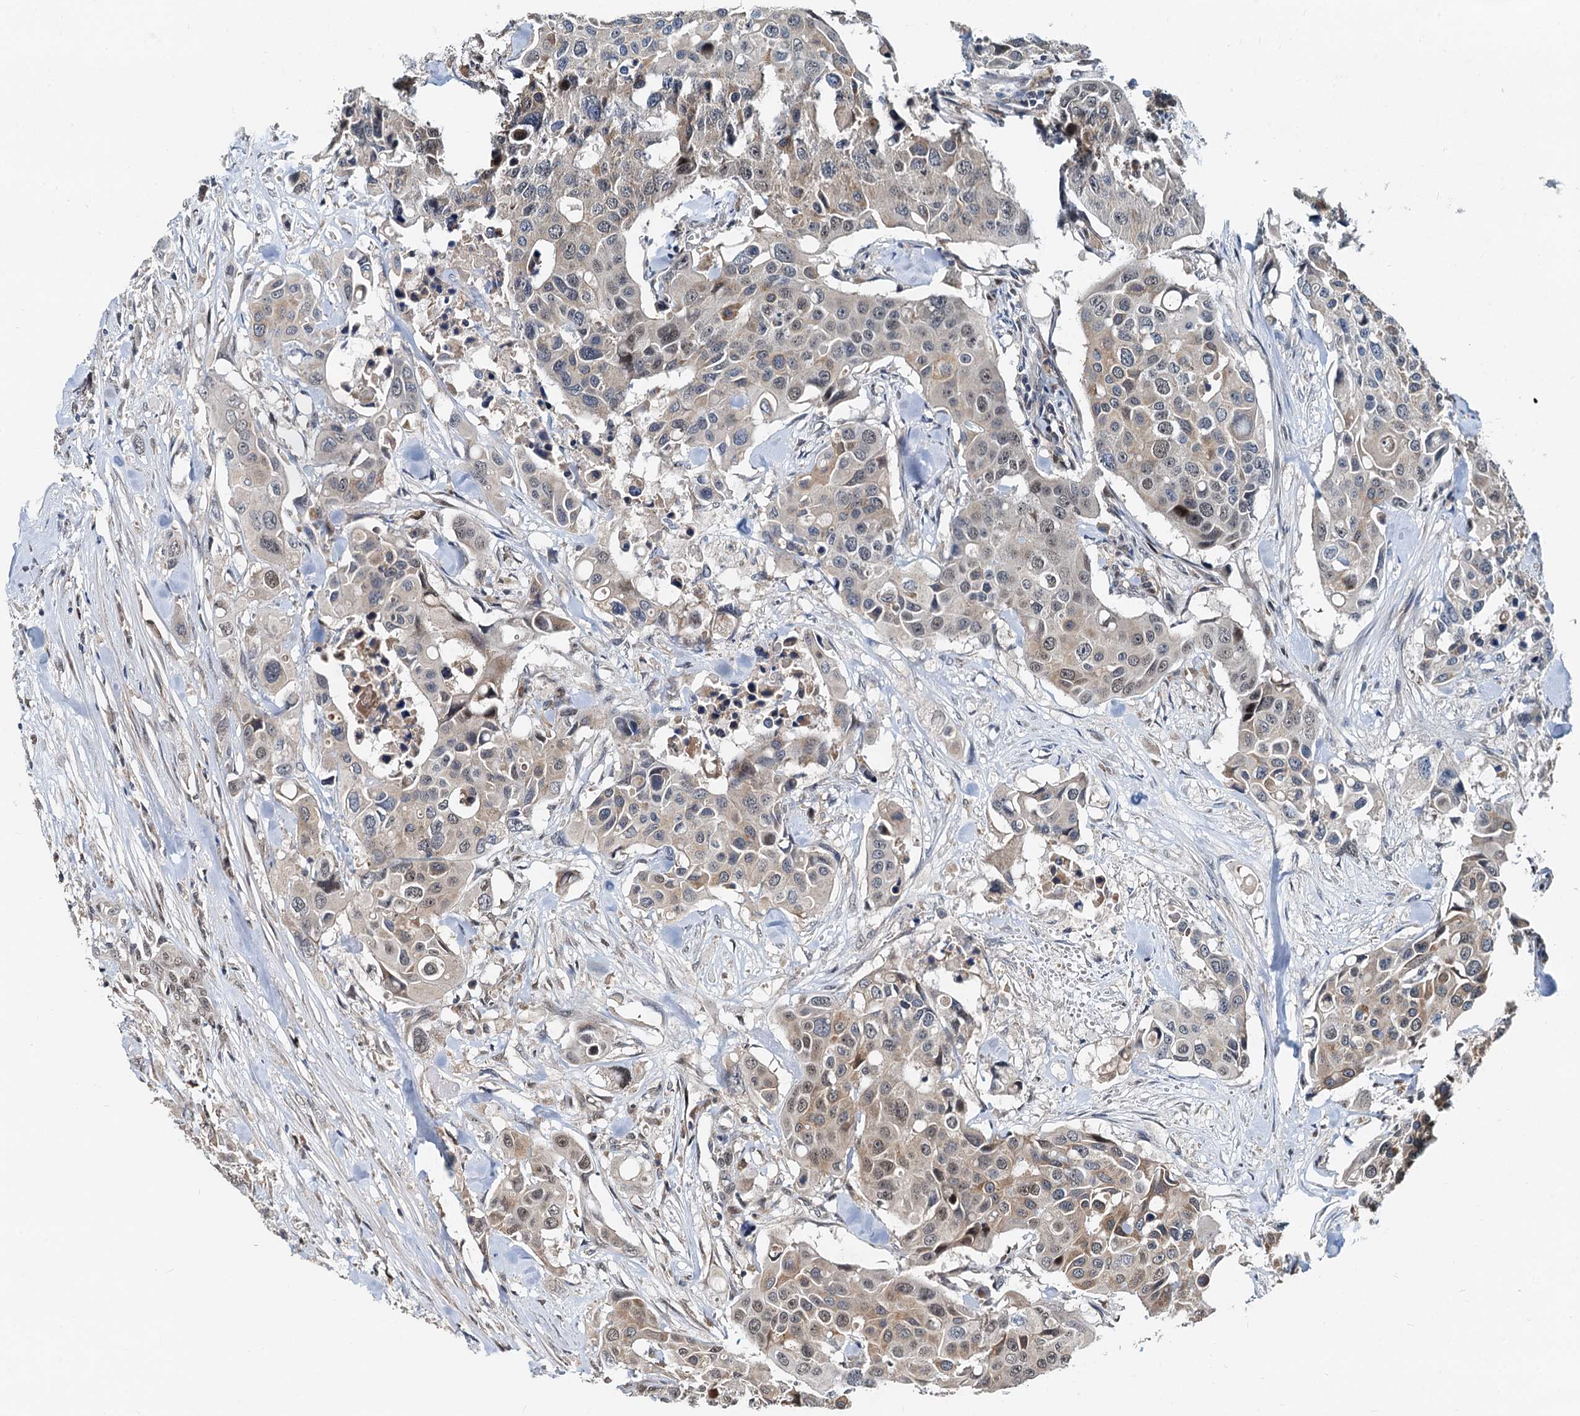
{"staining": {"intensity": "weak", "quantity": "25%-75%", "location": "cytoplasmic/membranous,nuclear"}, "tissue": "colorectal cancer", "cell_type": "Tumor cells", "image_type": "cancer", "snomed": [{"axis": "morphology", "description": "Adenocarcinoma, NOS"}, {"axis": "topography", "description": "Colon"}], "caption": "DAB (3,3'-diaminobenzidine) immunohistochemical staining of human adenocarcinoma (colorectal) exhibits weak cytoplasmic/membranous and nuclear protein staining in about 25%-75% of tumor cells.", "gene": "MCMBP", "patient": {"sex": "male", "age": 77}}